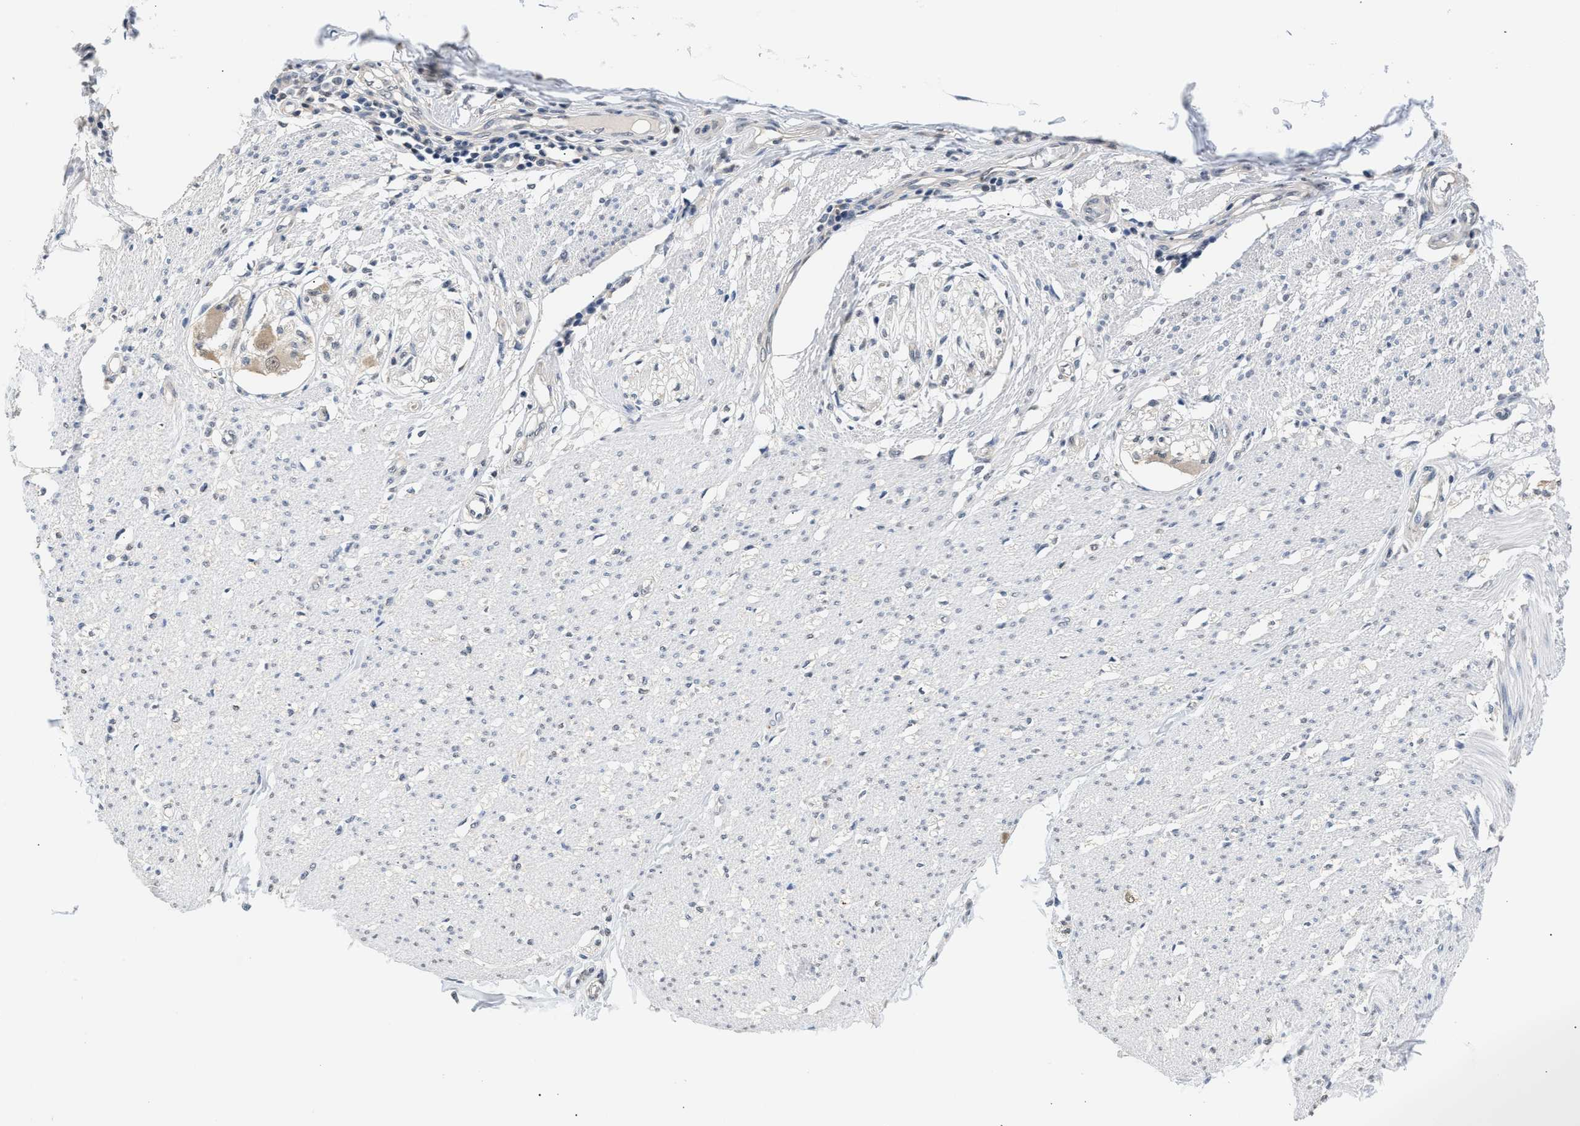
{"staining": {"intensity": "negative", "quantity": "none", "location": "none"}, "tissue": "smooth muscle", "cell_type": "Smooth muscle cells", "image_type": "normal", "snomed": [{"axis": "morphology", "description": "Normal tissue, NOS"}, {"axis": "morphology", "description": "Adenocarcinoma, NOS"}, {"axis": "topography", "description": "Colon"}, {"axis": "topography", "description": "Peripheral nerve tissue"}], "caption": "An image of human smooth muscle is negative for staining in smooth muscle cells. (Stains: DAB immunohistochemistry (IHC) with hematoxylin counter stain, Microscopy: brightfield microscopy at high magnification).", "gene": "PPM1L", "patient": {"sex": "male", "age": 14}}